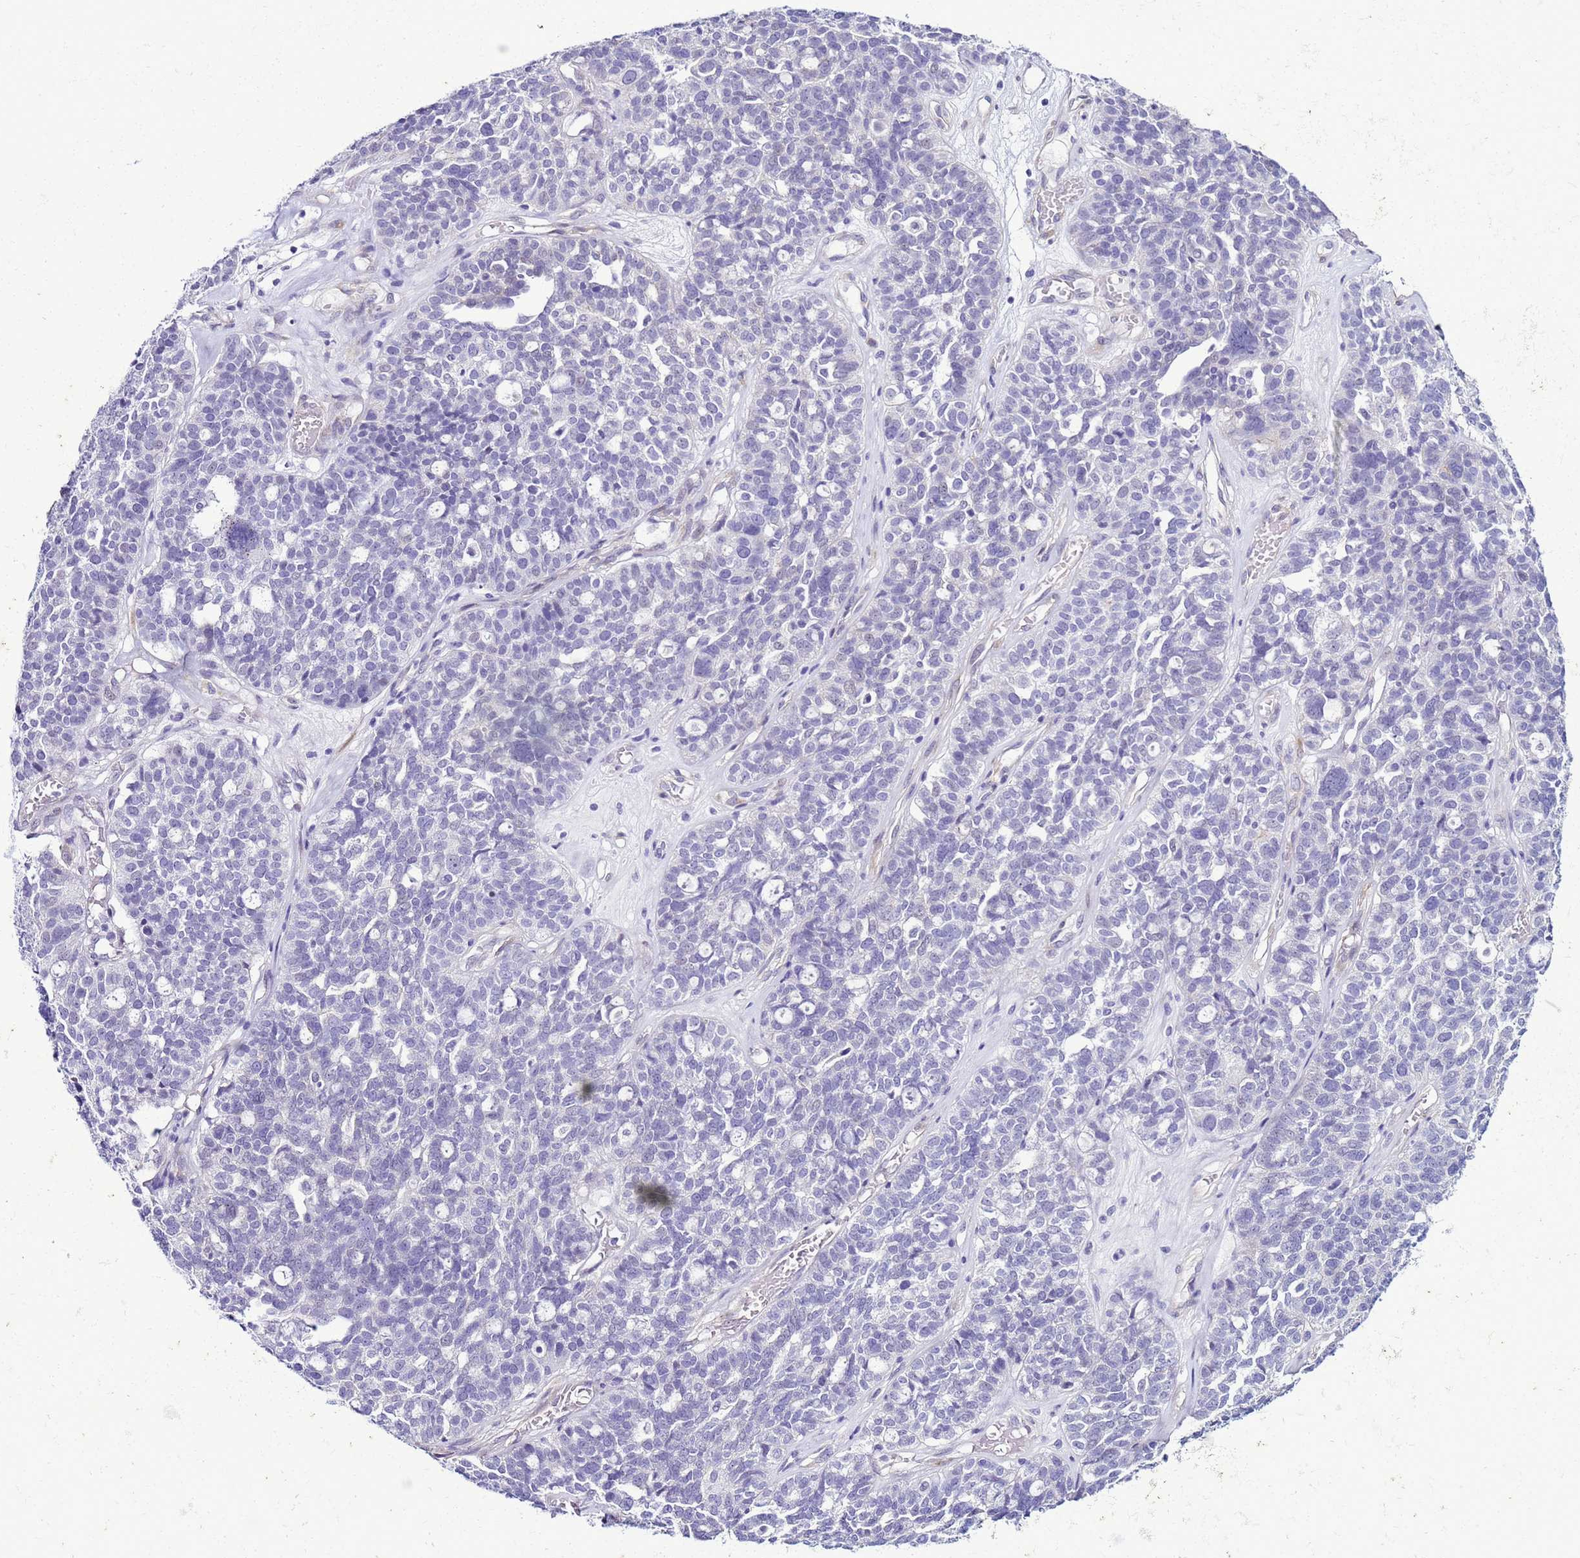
{"staining": {"intensity": "negative", "quantity": "none", "location": "none"}, "tissue": "ovarian cancer", "cell_type": "Tumor cells", "image_type": "cancer", "snomed": [{"axis": "morphology", "description": "Cystadenocarcinoma, serous, NOS"}, {"axis": "topography", "description": "Ovary"}], "caption": "Immunohistochemistry micrograph of human ovarian cancer stained for a protein (brown), which displays no positivity in tumor cells.", "gene": "LRRC10B", "patient": {"sex": "female", "age": 59}}